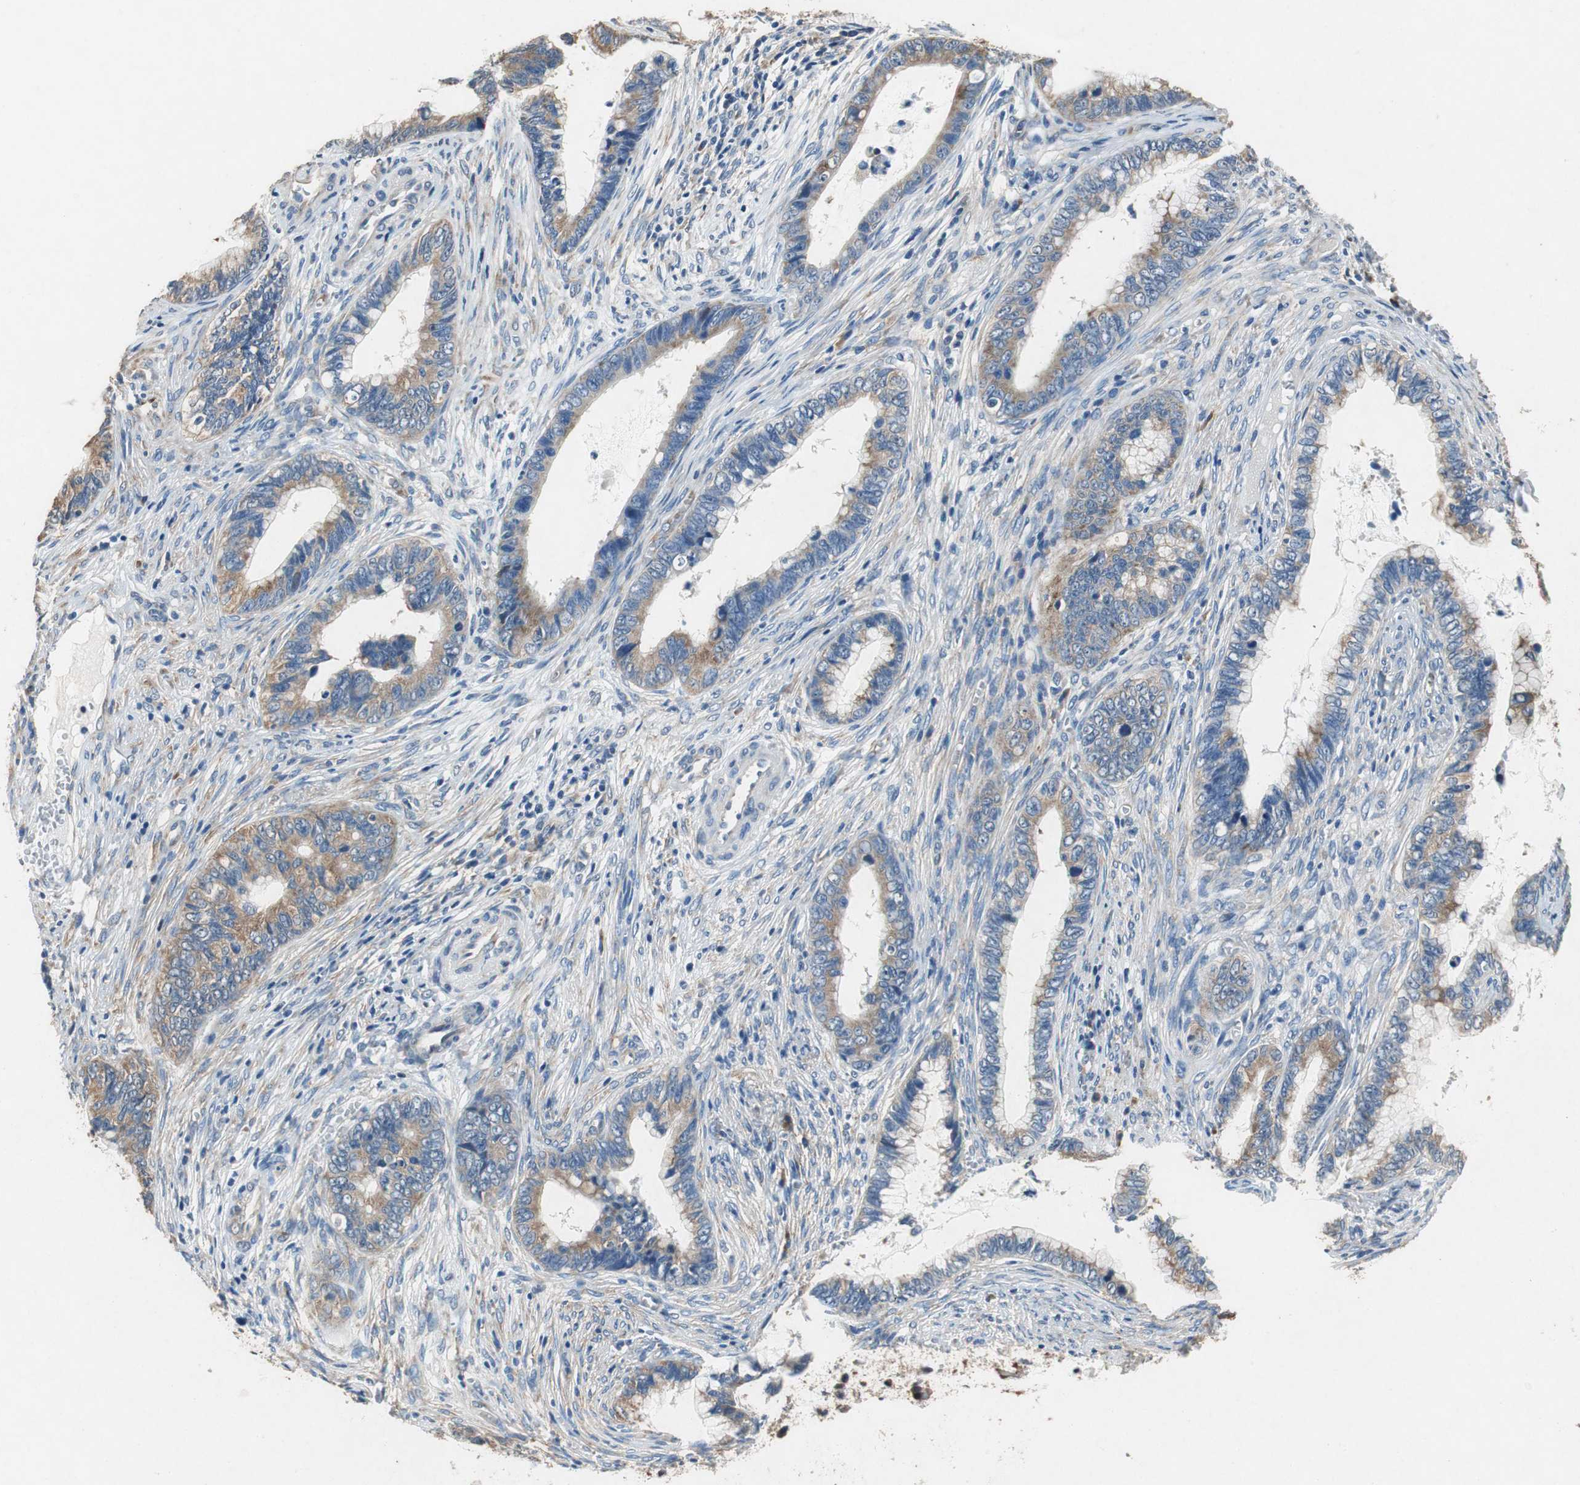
{"staining": {"intensity": "moderate", "quantity": ">75%", "location": "cytoplasmic/membranous"}, "tissue": "cervical cancer", "cell_type": "Tumor cells", "image_type": "cancer", "snomed": [{"axis": "morphology", "description": "Adenocarcinoma, NOS"}, {"axis": "topography", "description": "Cervix"}], "caption": "Moderate cytoplasmic/membranous positivity is seen in about >75% of tumor cells in cervical cancer (adenocarcinoma). (Brightfield microscopy of DAB IHC at high magnification).", "gene": "RPL35", "patient": {"sex": "female", "age": 44}}